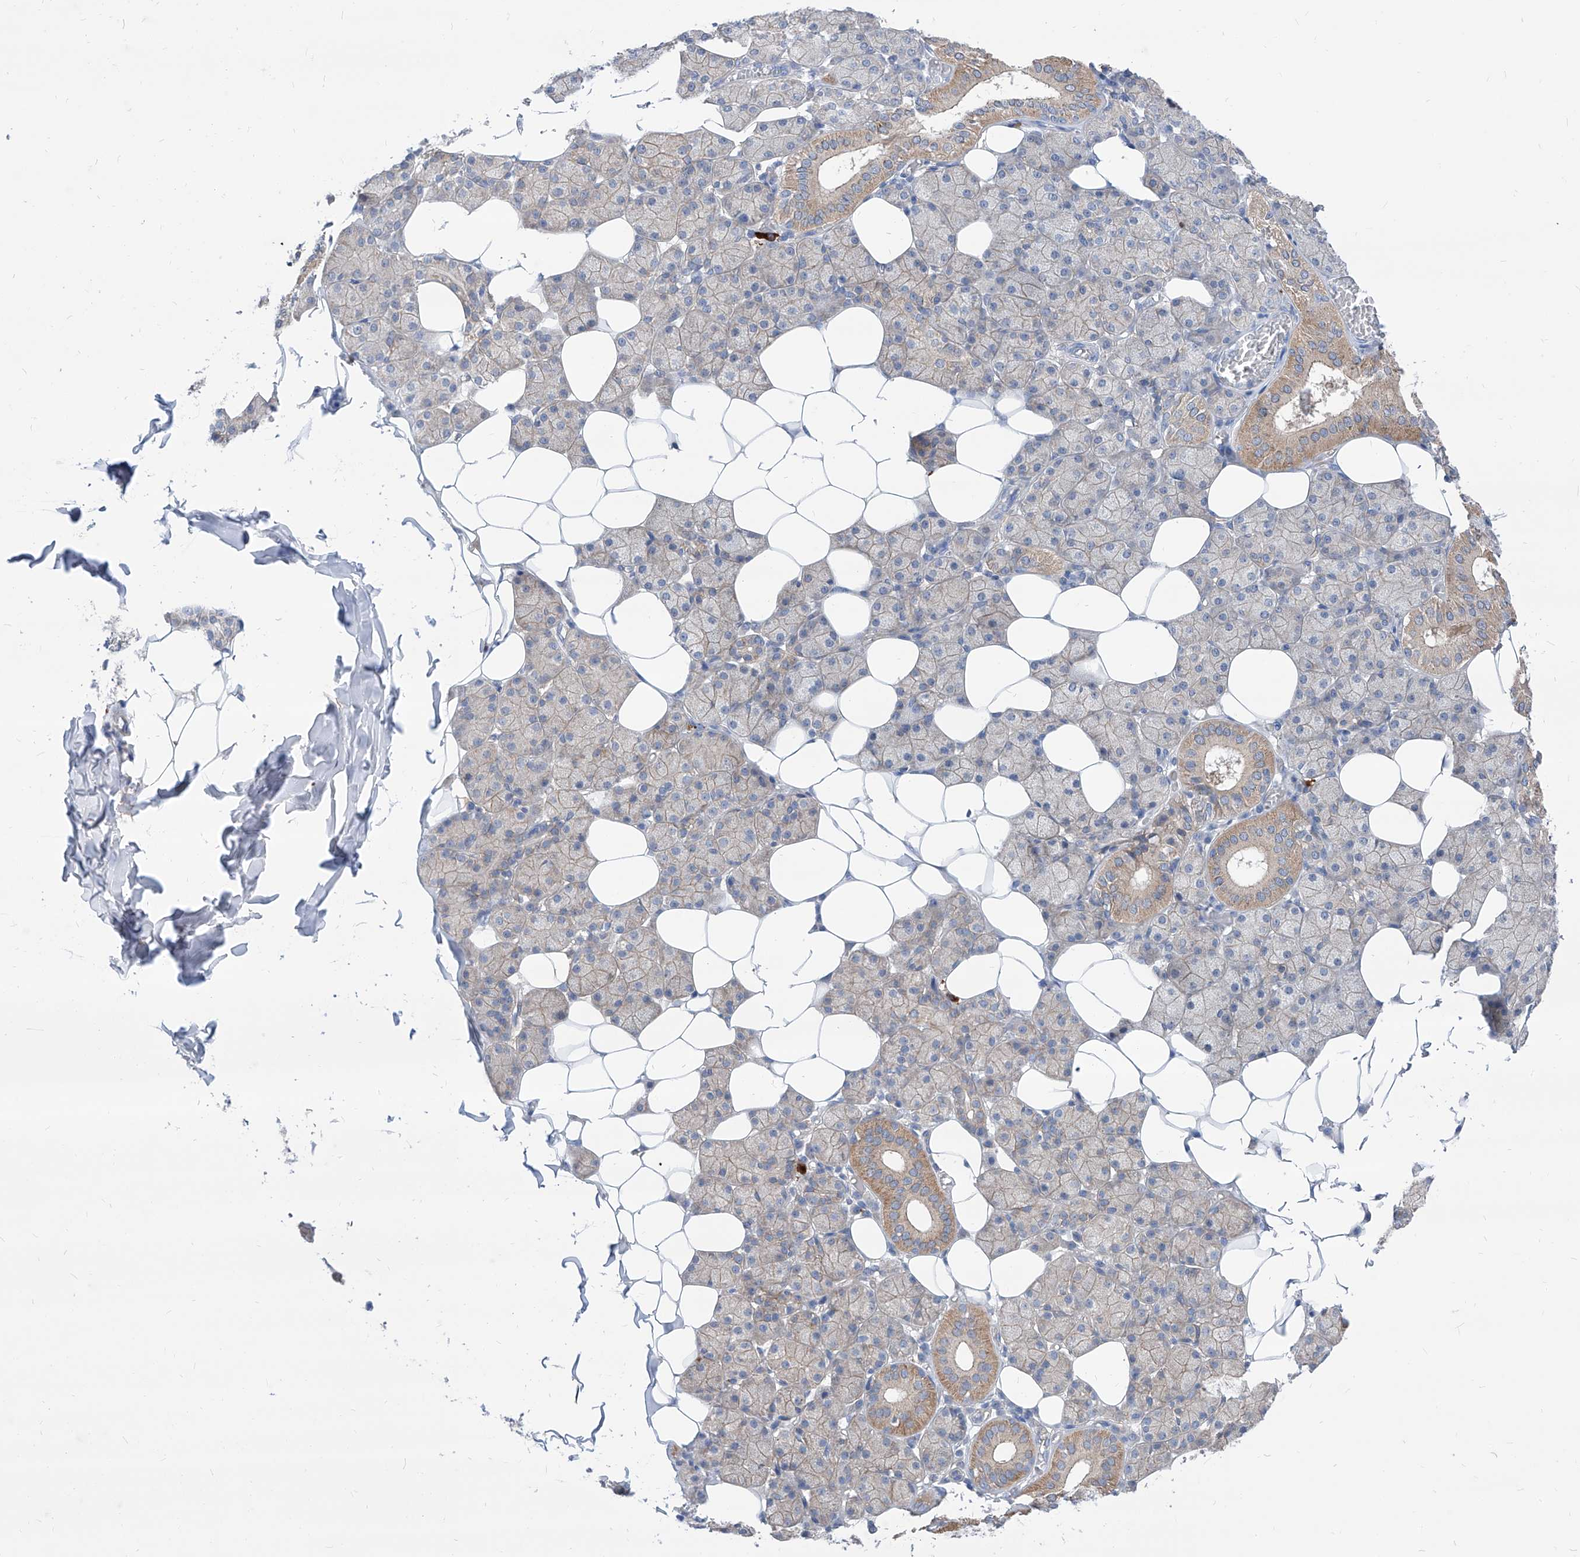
{"staining": {"intensity": "weak", "quantity": "<25%", "location": "cytoplasmic/membranous"}, "tissue": "salivary gland", "cell_type": "Glandular cells", "image_type": "normal", "snomed": [{"axis": "morphology", "description": "Normal tissue, NOS"}, {"axis": "topography", "description": "Salivary gland"}], "caption": "Immunohistochemistry (IHC) micrograph of unremarkable salivary gland: salivary gland stained with DAB displays no significant protein expression in glandular cells. (DAB immunohistochemistry, high magnification).", "gene": "AKAP10", "patient": {"sex": "female", "age": 33}}